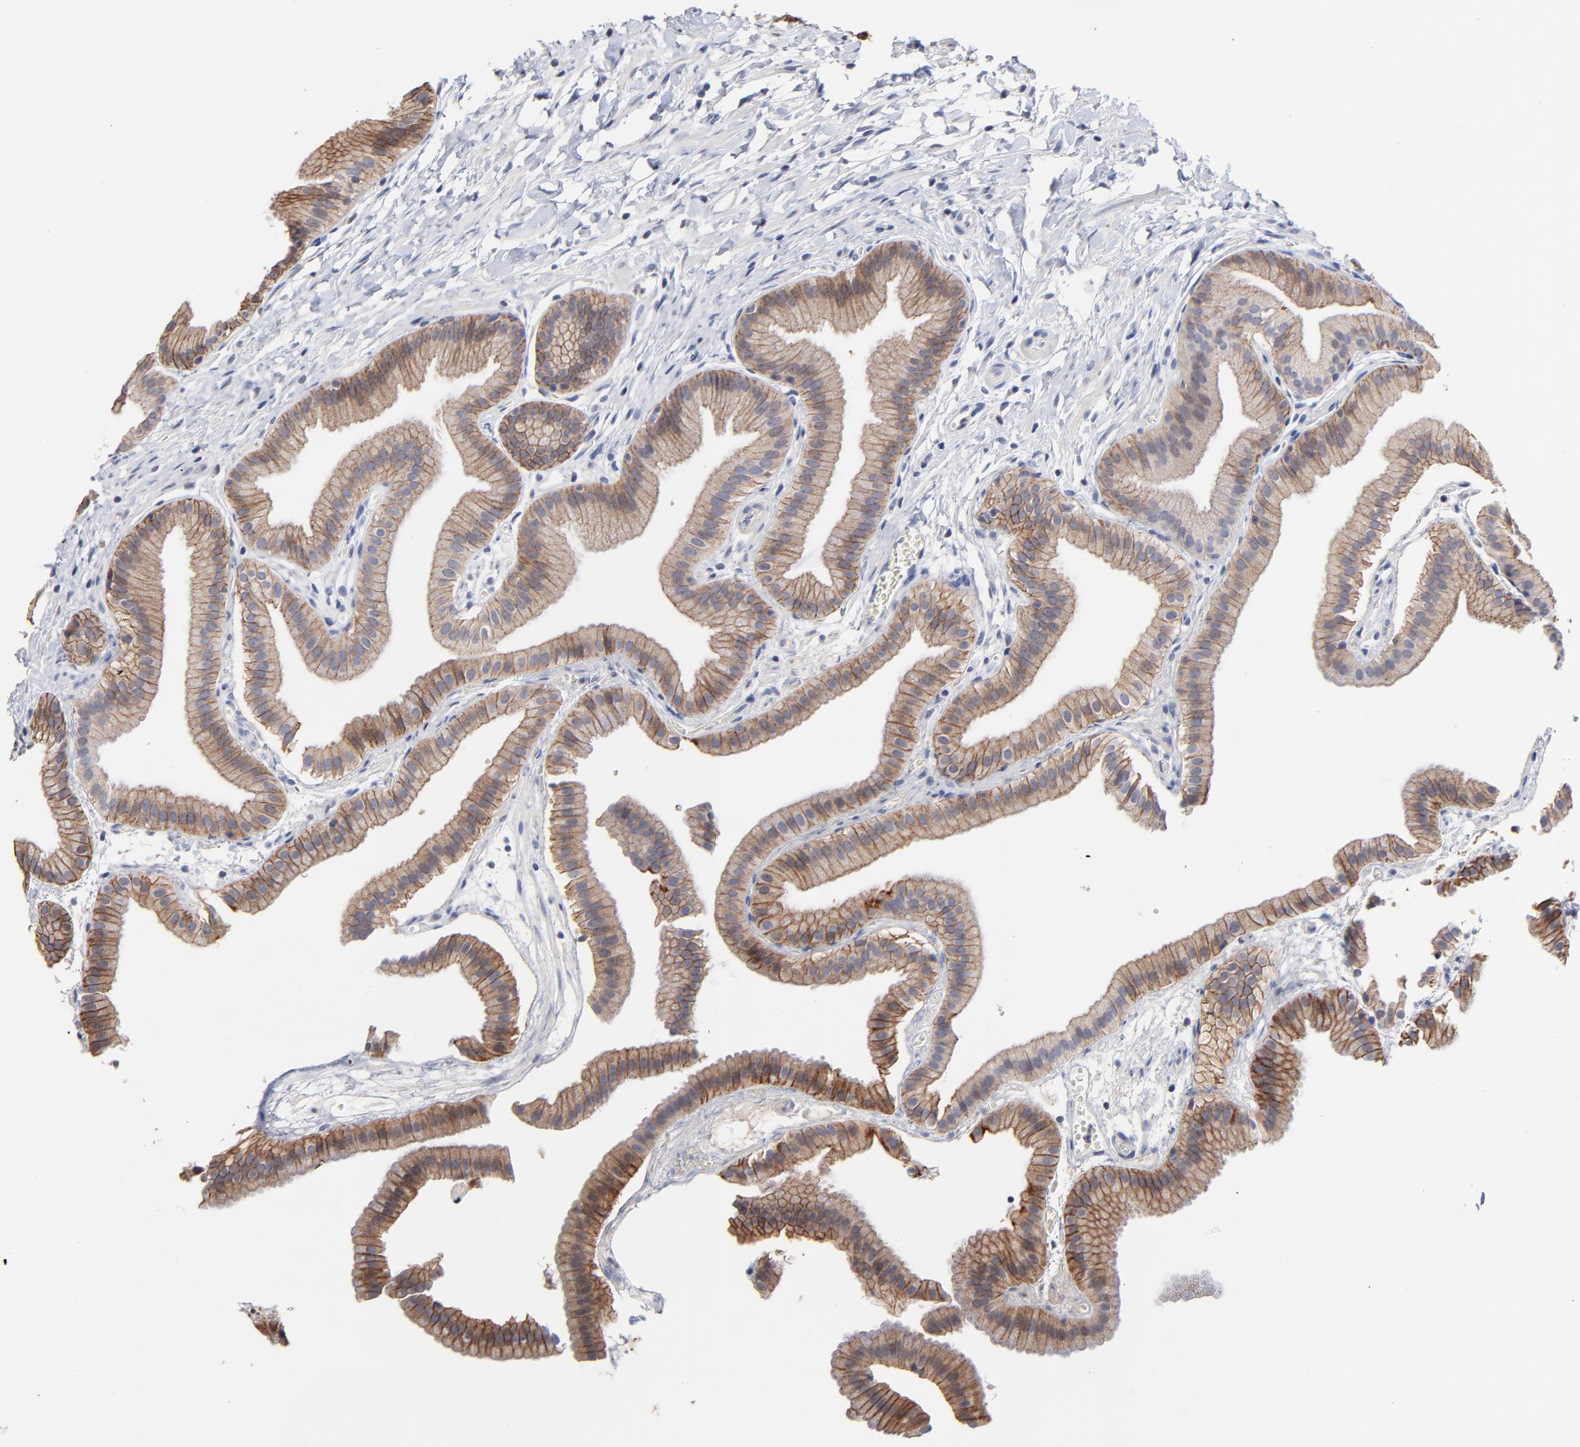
{"staining": {"intensity": "moderate", "quantity": "25%-75%", "location": "cytoplasmic/membranous"}, "tissue": "gallbladder", "cell_type": "Glandular cells", "image_type": "normal", "snomed": [{"axis": "morphology", "description": "Normal tissue, NOS"}, {"axis": "topography", "description": "Gallbladder"}], "caption": "Glandular cells reveal medium levels of moderate cytoplasmic/membranous staining in approximately 25%-75% of cells in normal human gallbladder.", "gene": "CXADR", "patient": {"sex": "female", "age": 63}}